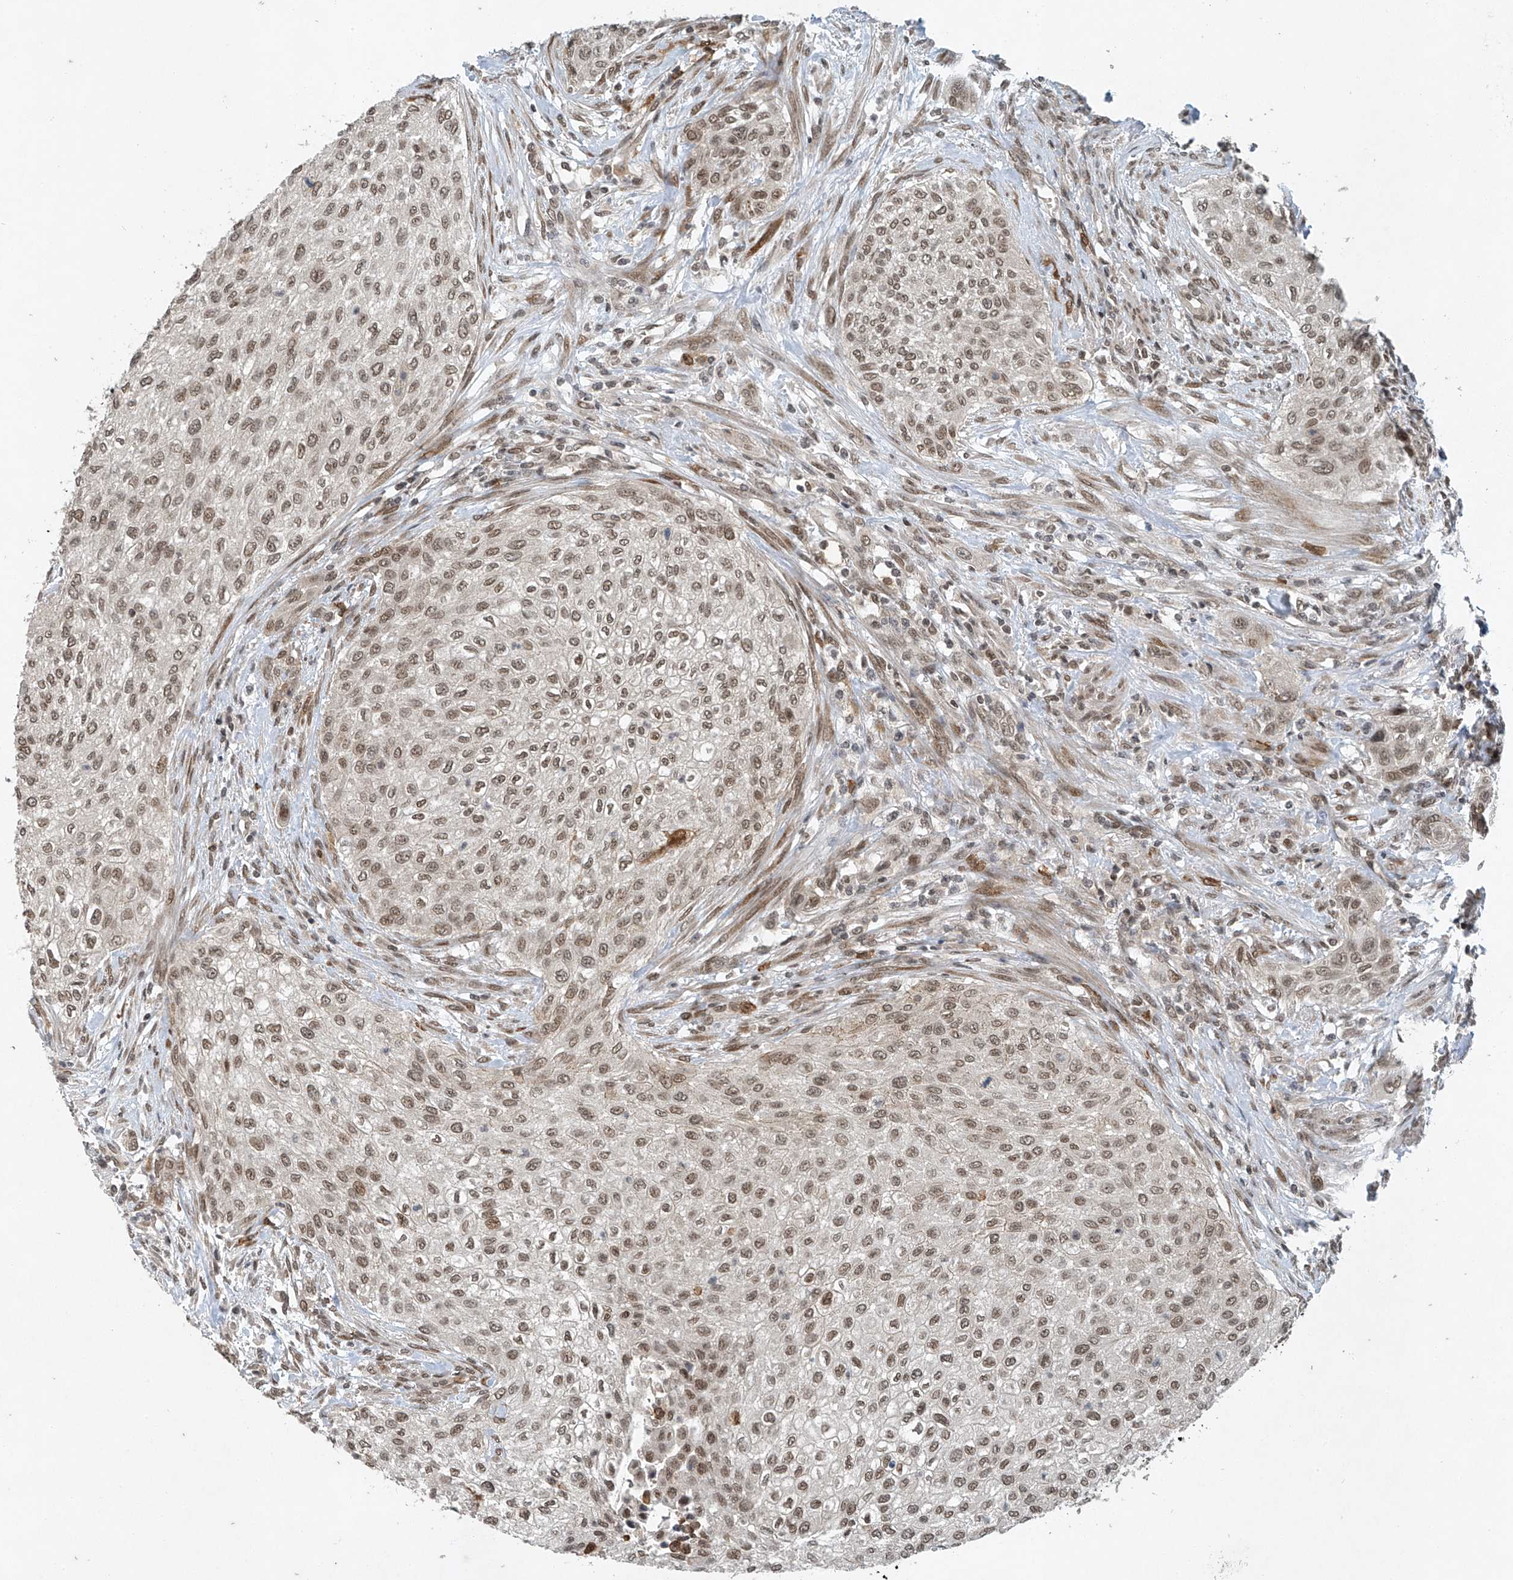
{"staining": {"intensity": "moderate", "quantity": ">75%", "location": "nuclear"}, "tissue": "urothelial cancer", "cell_type": "Tumor cells", "image_type": "cancer", "snomed": [{"axis": "morphology", "description": "Urothelial carcinoma, High grade"}, {"axis": "topography", "description": "Urinary bladder"}], "caption": "The photomicrograph displays immunohistochemical staining of high-grade urothelial carcinoma. There is moderate nuclear staining is seen in approximately >75% of tumor cells.", "gene": "TAF8", "patient": {"sex": "male", "age": 35}}